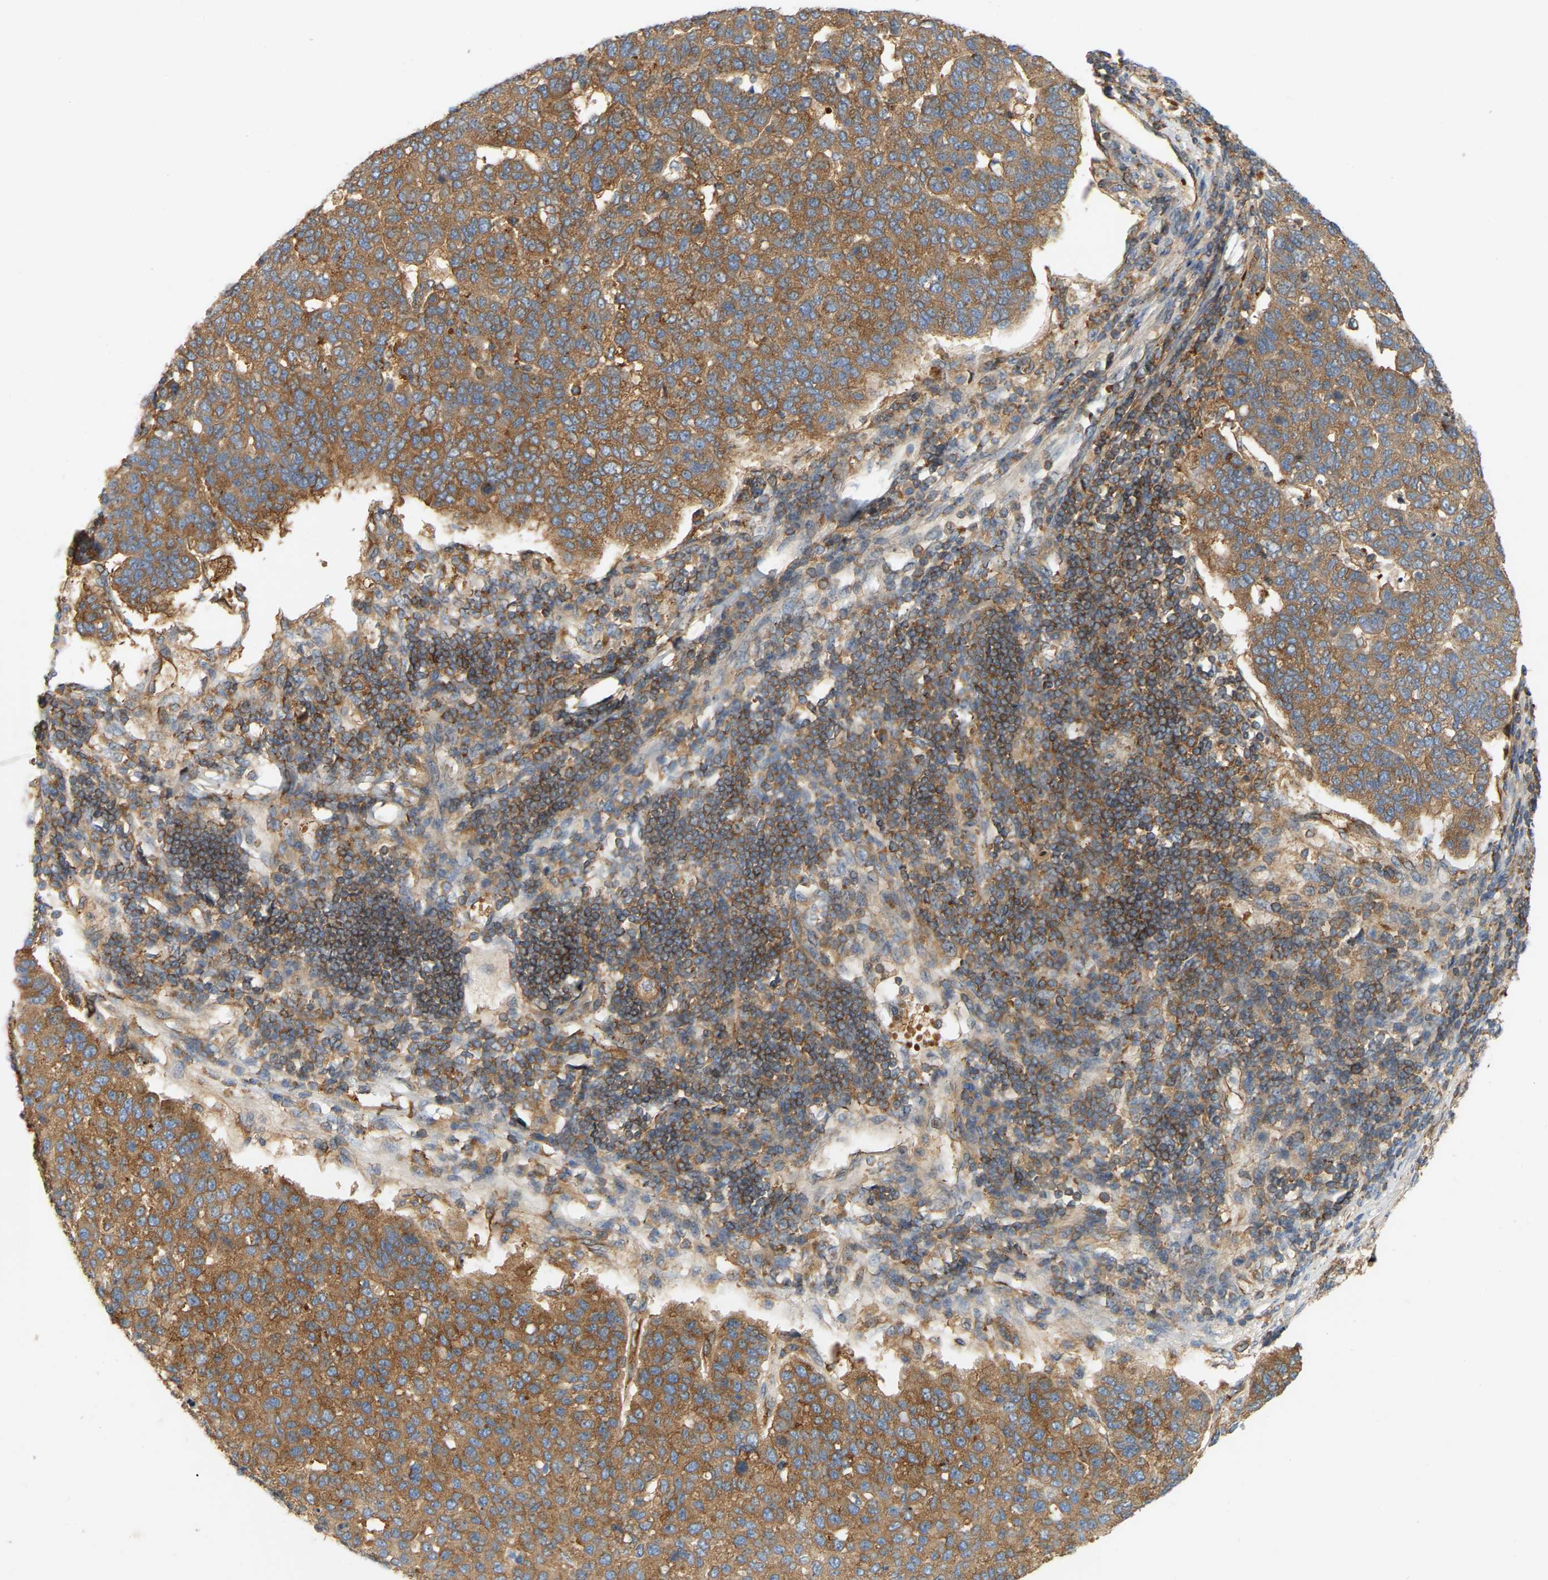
{"staining": {"intensity": "moderate", "quantity": ">75%", "location": "cytoplasmic/membranous"}, "tissue": "pancreatic cancer", "cell_type": "Tumor cells", "image_type": "cancer", "snomed": [{"axis": "morphology", "description": "Adenocarcinoma, NOS"}, {"axis": "topography", "description": "Pancreas"}], "caption": "Immunohistochemical staining of adenocarcinoma (pancreatic) reveals medium levels of moderate cytoplasmic/membranous protein positivity in approximately >75% of tumor cells.", "gene": "AKAP13", "patient": {"sex": "female", "age": 61}}